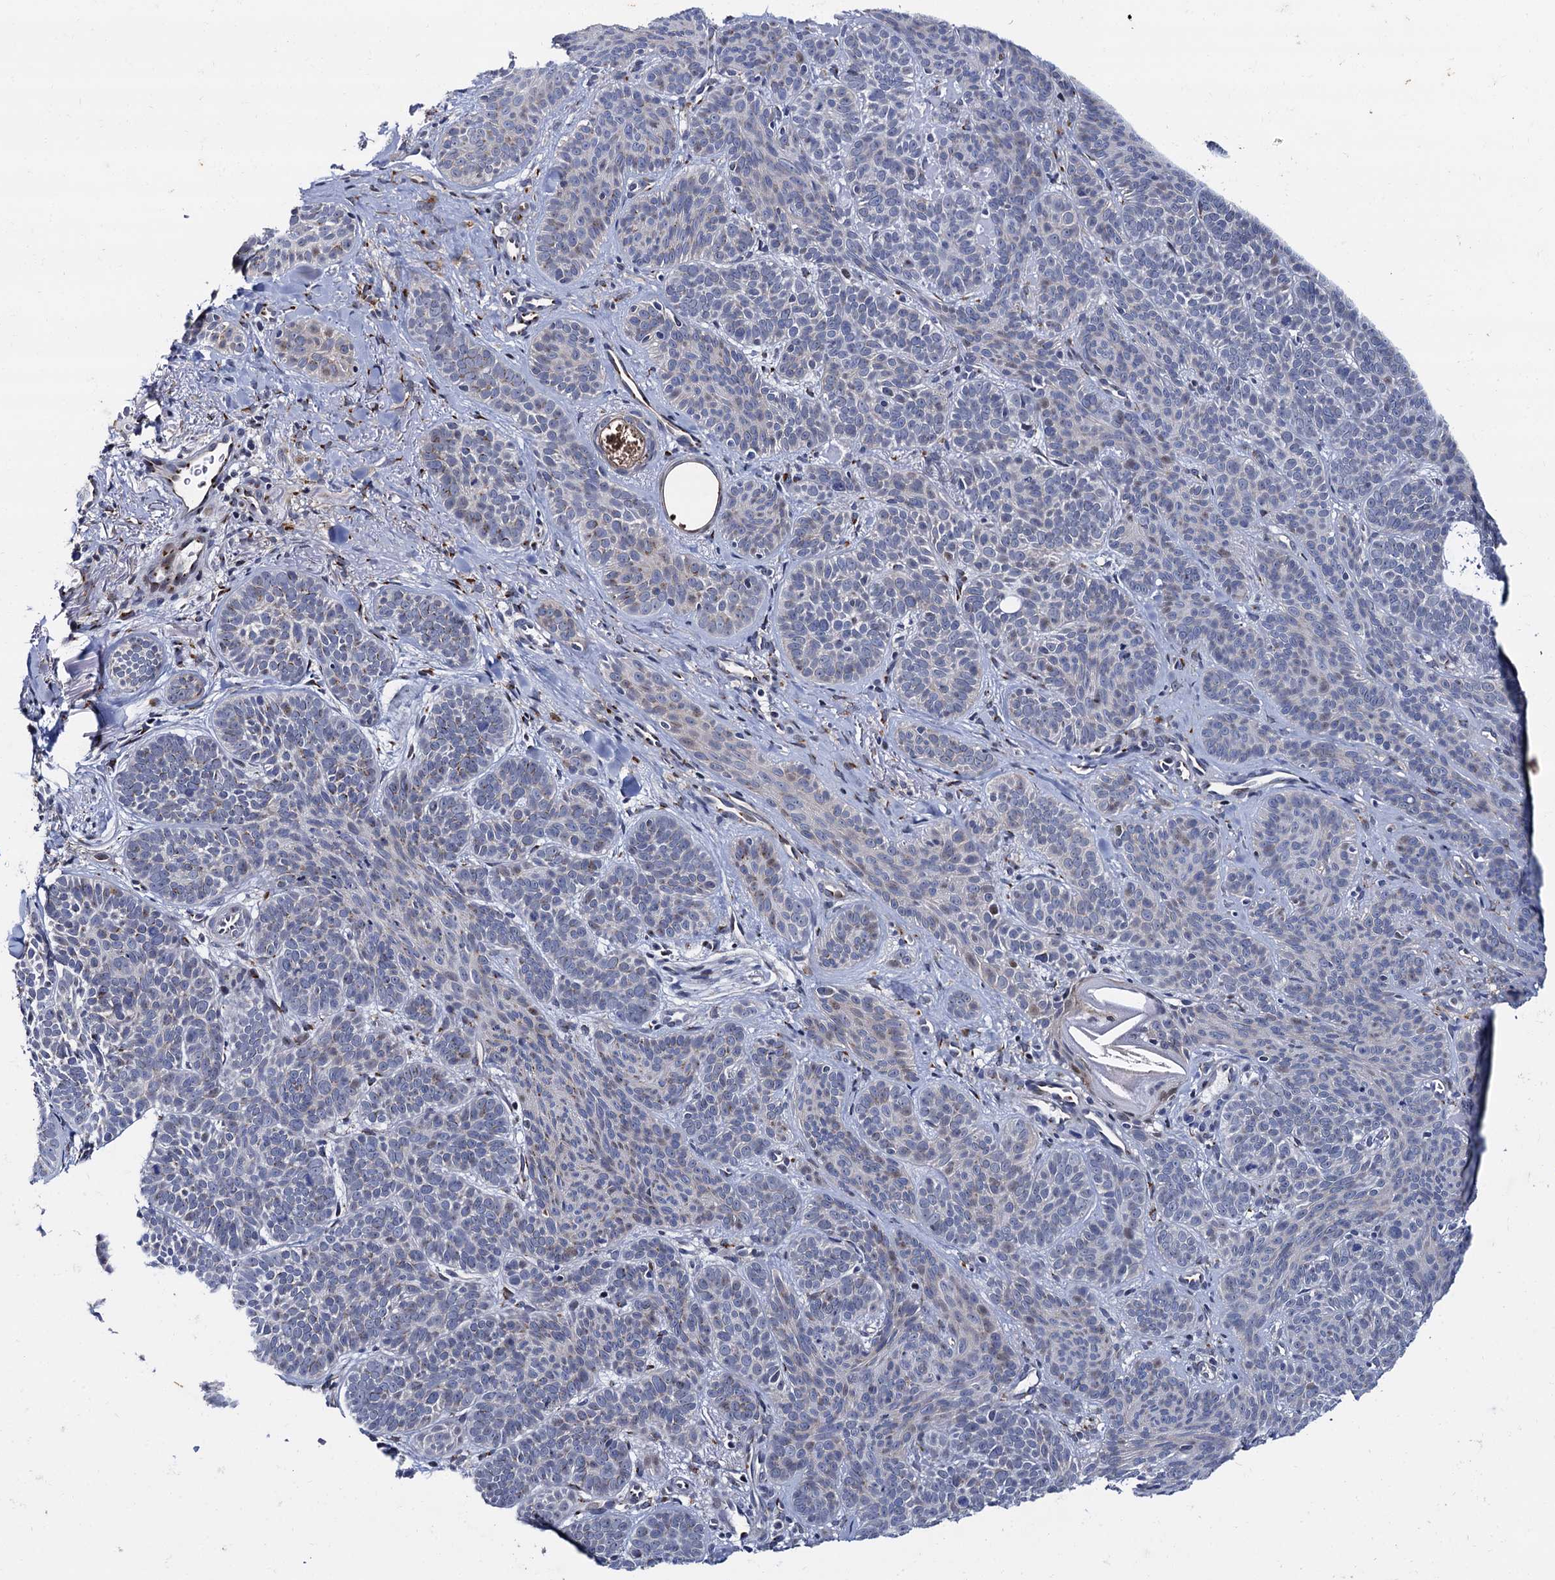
{"staining": {"intensity": "moderate", "quantity": "<25%", "location": "cytoplasmic/membranous"}, "tissue": "skin cancer", "cell_type": "Tumor cells", "image_type": "cancer", "snomed": [{"axis": "morphology", "description": "Basal cell carcinoma"}, {"axis": "topography", "description": "Skin"}], "caption": "IHC of basal cell carcinoma (skin) demonstrates low levels of moderate cytoplasmic/membranous positivity in about <25% of tumor cells.", "gene": "THAP2", "patient": {"sex": "male", "age": 85}}